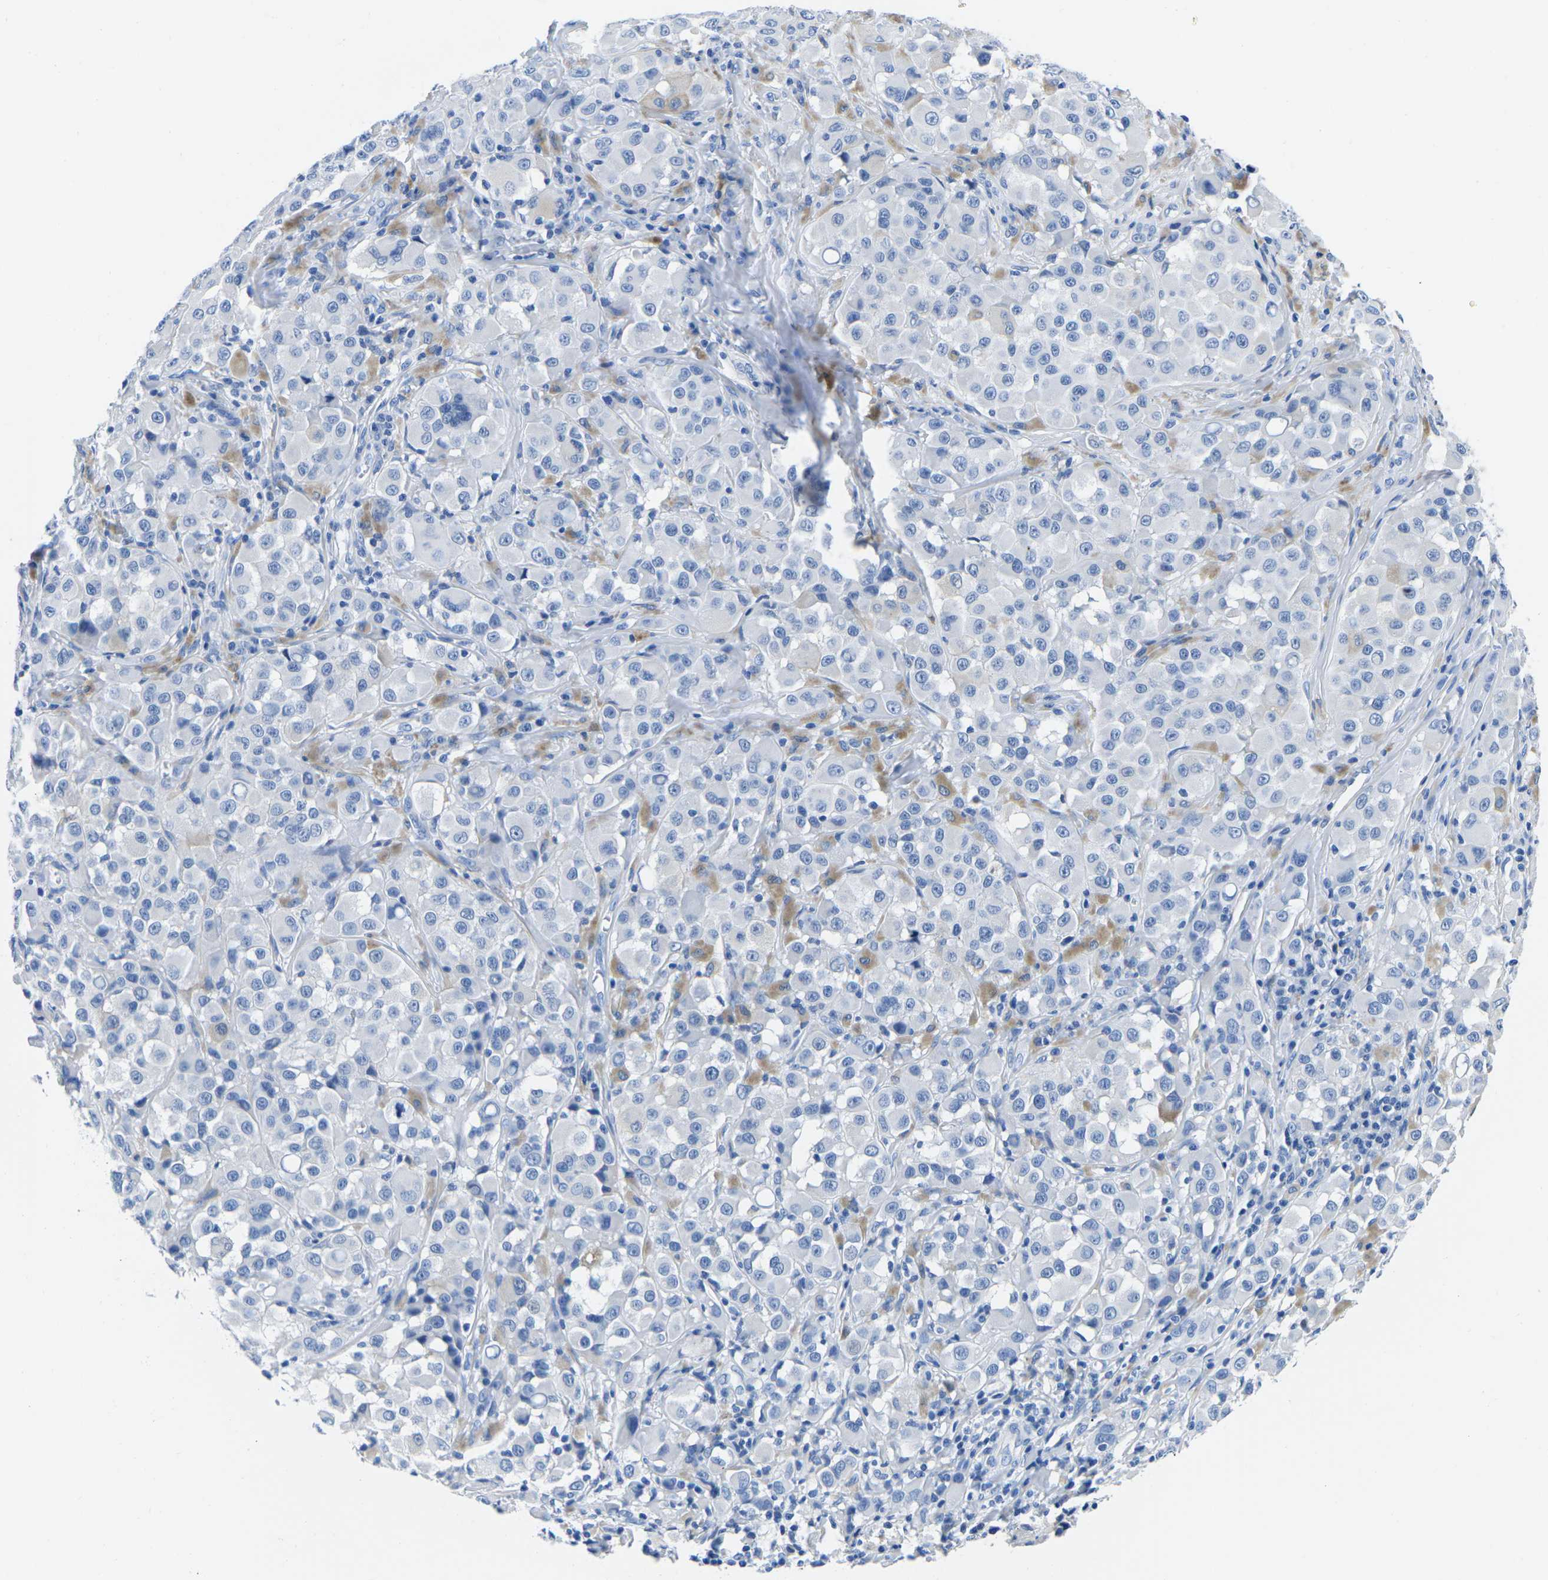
{"staining": {"intensity": "negative", "quantity": "none", "location": "none"}, "tissue": "melanoma", "cell_type": "Tumor cells", "image_type": "cancer", "snomed": [{"axis": "morphology", "description": "Malignant melanoma, NOS"}, {"axis": "topography", "description": "Skin"}], "caption": "A micrograph of malignant melanoma stained for a protein displays no brown staining in tumor cells. (Stains: DAB immunohistochemistry with hematoxylin counter stain, Microscopy: brightfield microscopy at high magnification).", "gene": "CYP1A2", "patient": {"sex": "male", "age": 84}}